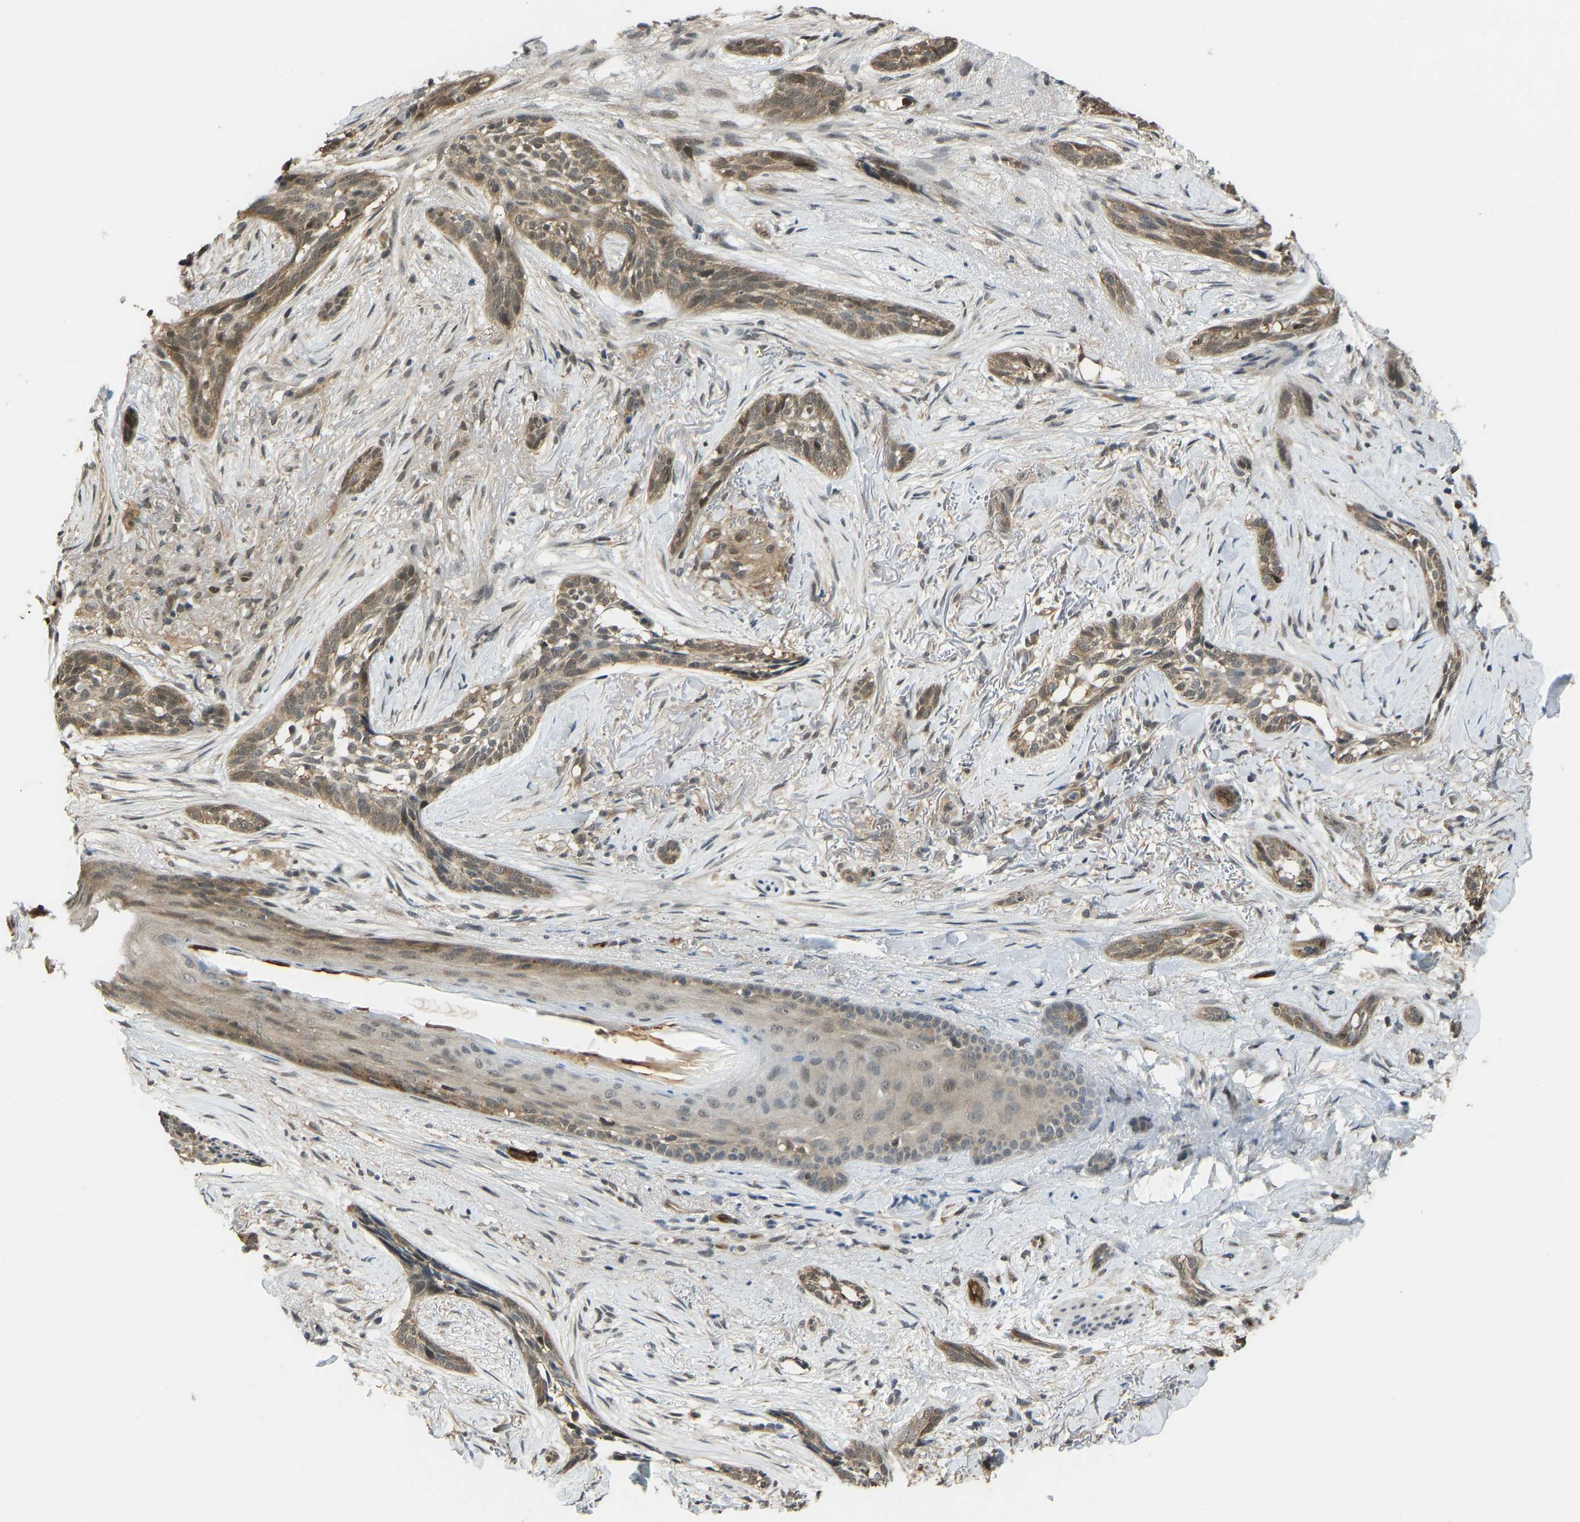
{"staining": {"intensity": "moderate", "quantity": ">75%", "location": "cytoplasmic/membranous"}, "tissue": "skin cancer", "cell_type": "Tumor cells", "image_type": "cancer", "snomed": [{"axis": "morphology", "description": "Basal cell carcinoma"}, {"axis": "topography", "description": "Skin"}], "caption": "A micrograph of basal cell carcinoma (skin) stained for a protein reveals moderate cytoplasmic/membranous brown staining in tumor cells.", "gene": "CCT8", "patient": {"sex": "female", "age": 88}}